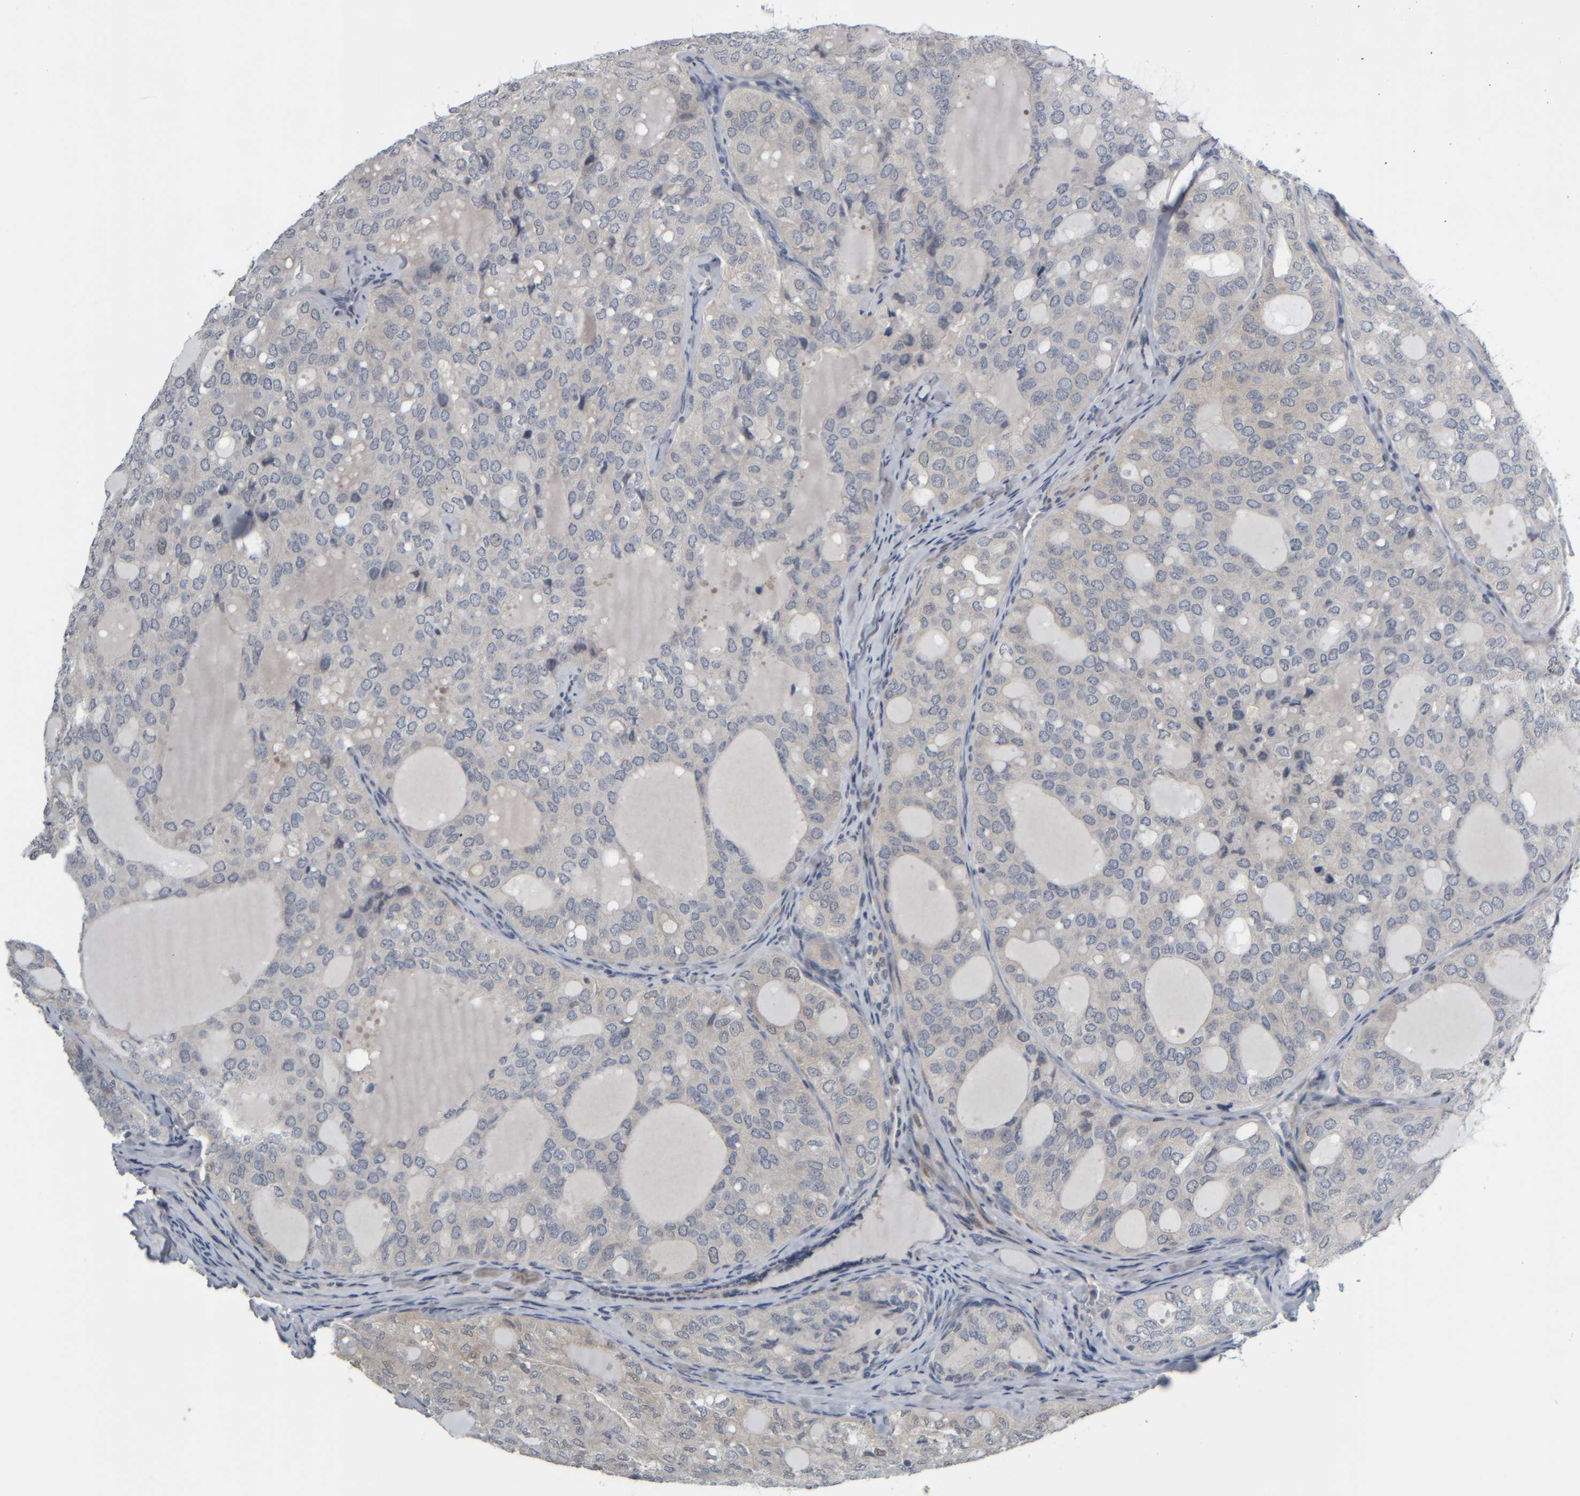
{"staining": {"intensity": "negative", "quantity": "none", "location": "none"}, "tissue": "thyroid cancer", "cell_type": "Tumor cells", "image_type": "cancer", "snomed": [{"axis": "morphology", "description": "Follicular adenoma carcinoma, NOS"}, {"axis": "topography", "description": "Thyroid gland"}], "caption": "A high-resolution photomicrograph shows immunohistochemistry (IHC) staining of thyroid follicular adenoma carcinoma, which shows no significant positivity in tumor cells. (DAB immunohistochemistry (IHC) visualized using brightfield microscopy, high magnification).", "gene": "COL14A1", "patient": {"sex": "male", "age": 75}}